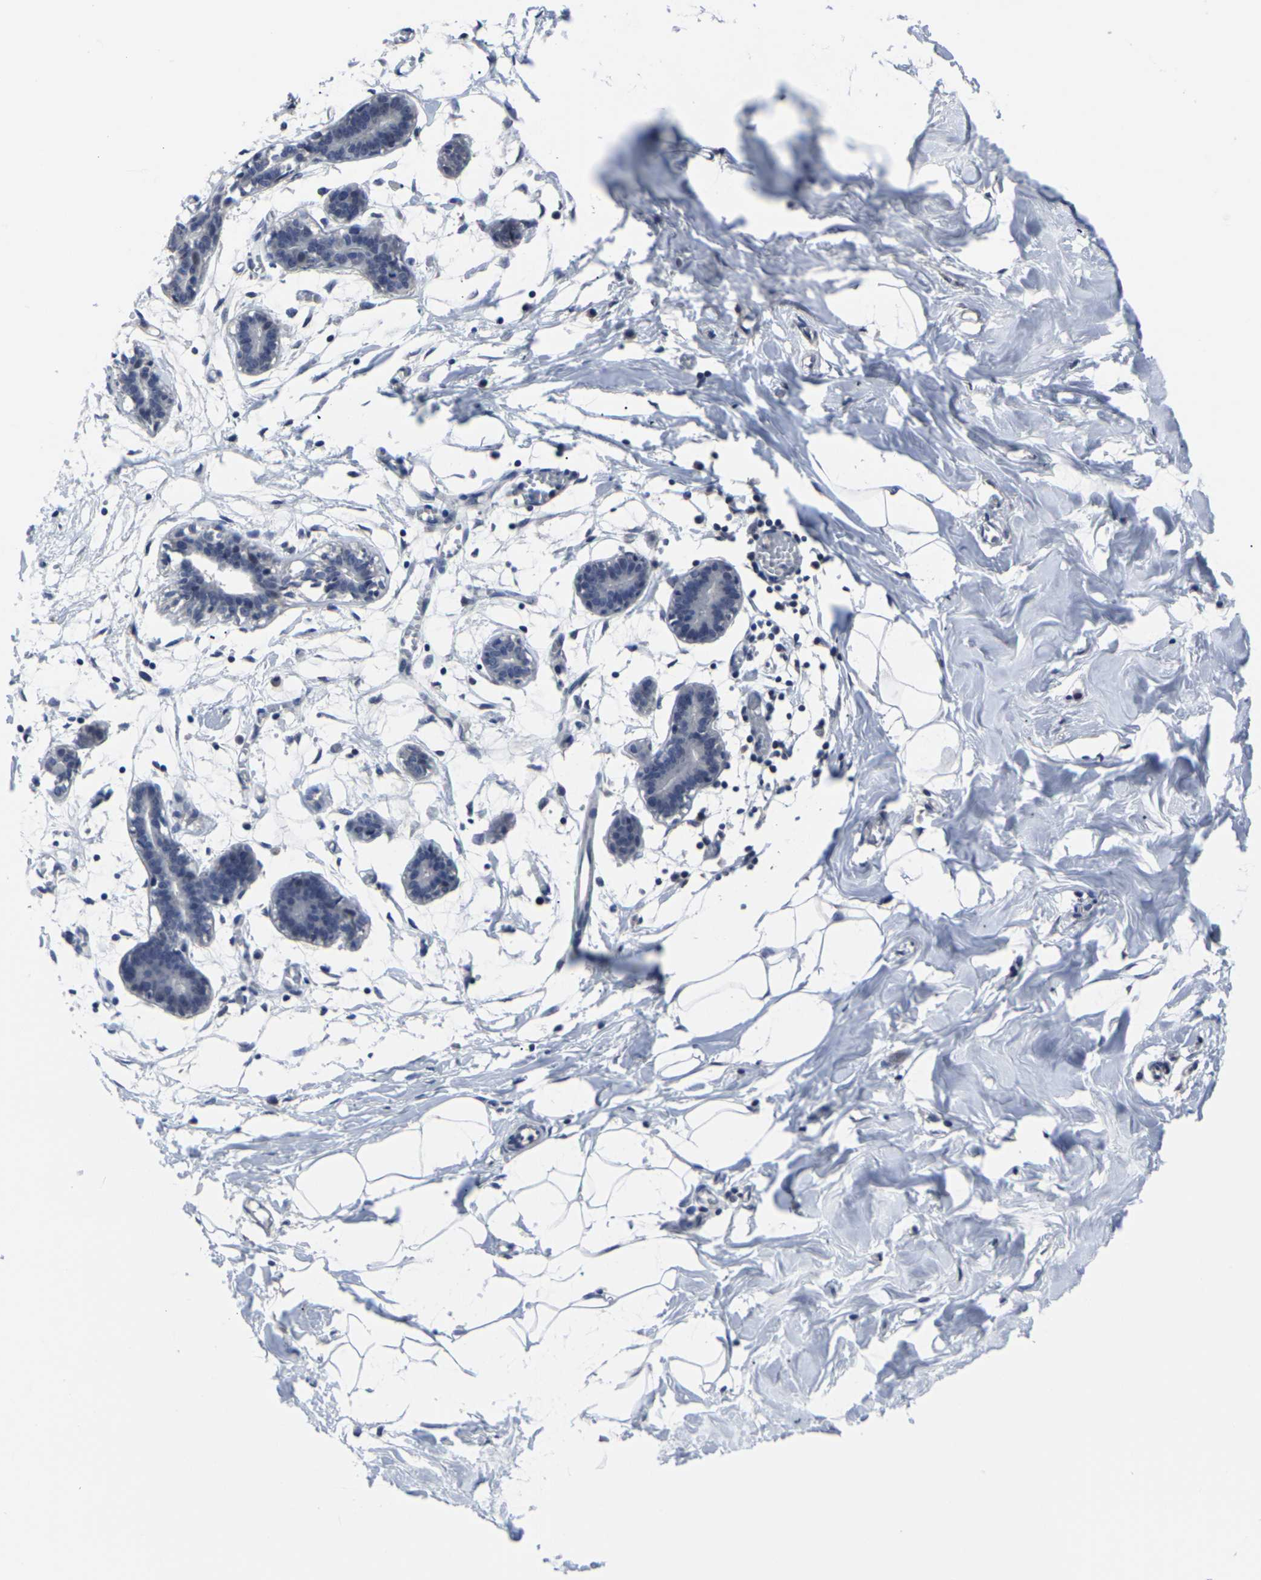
{"staining": {"intensity": "negative", "quantity": "none", "location": "none"}, "tissue": "breast", "cell_type": "Adipocytes", "image_type": "normal", "snomed": [{"axis": "morphology", "description": "Normal tissue, NOS"}, {"axis": "topography", "description": "Breast"}], "caption": "This is an IHC image of unremarkable breast. There is no expression in adipocytes.", "gene": "MSANTD4", "patient": {"sex": "female", "age": 27}}